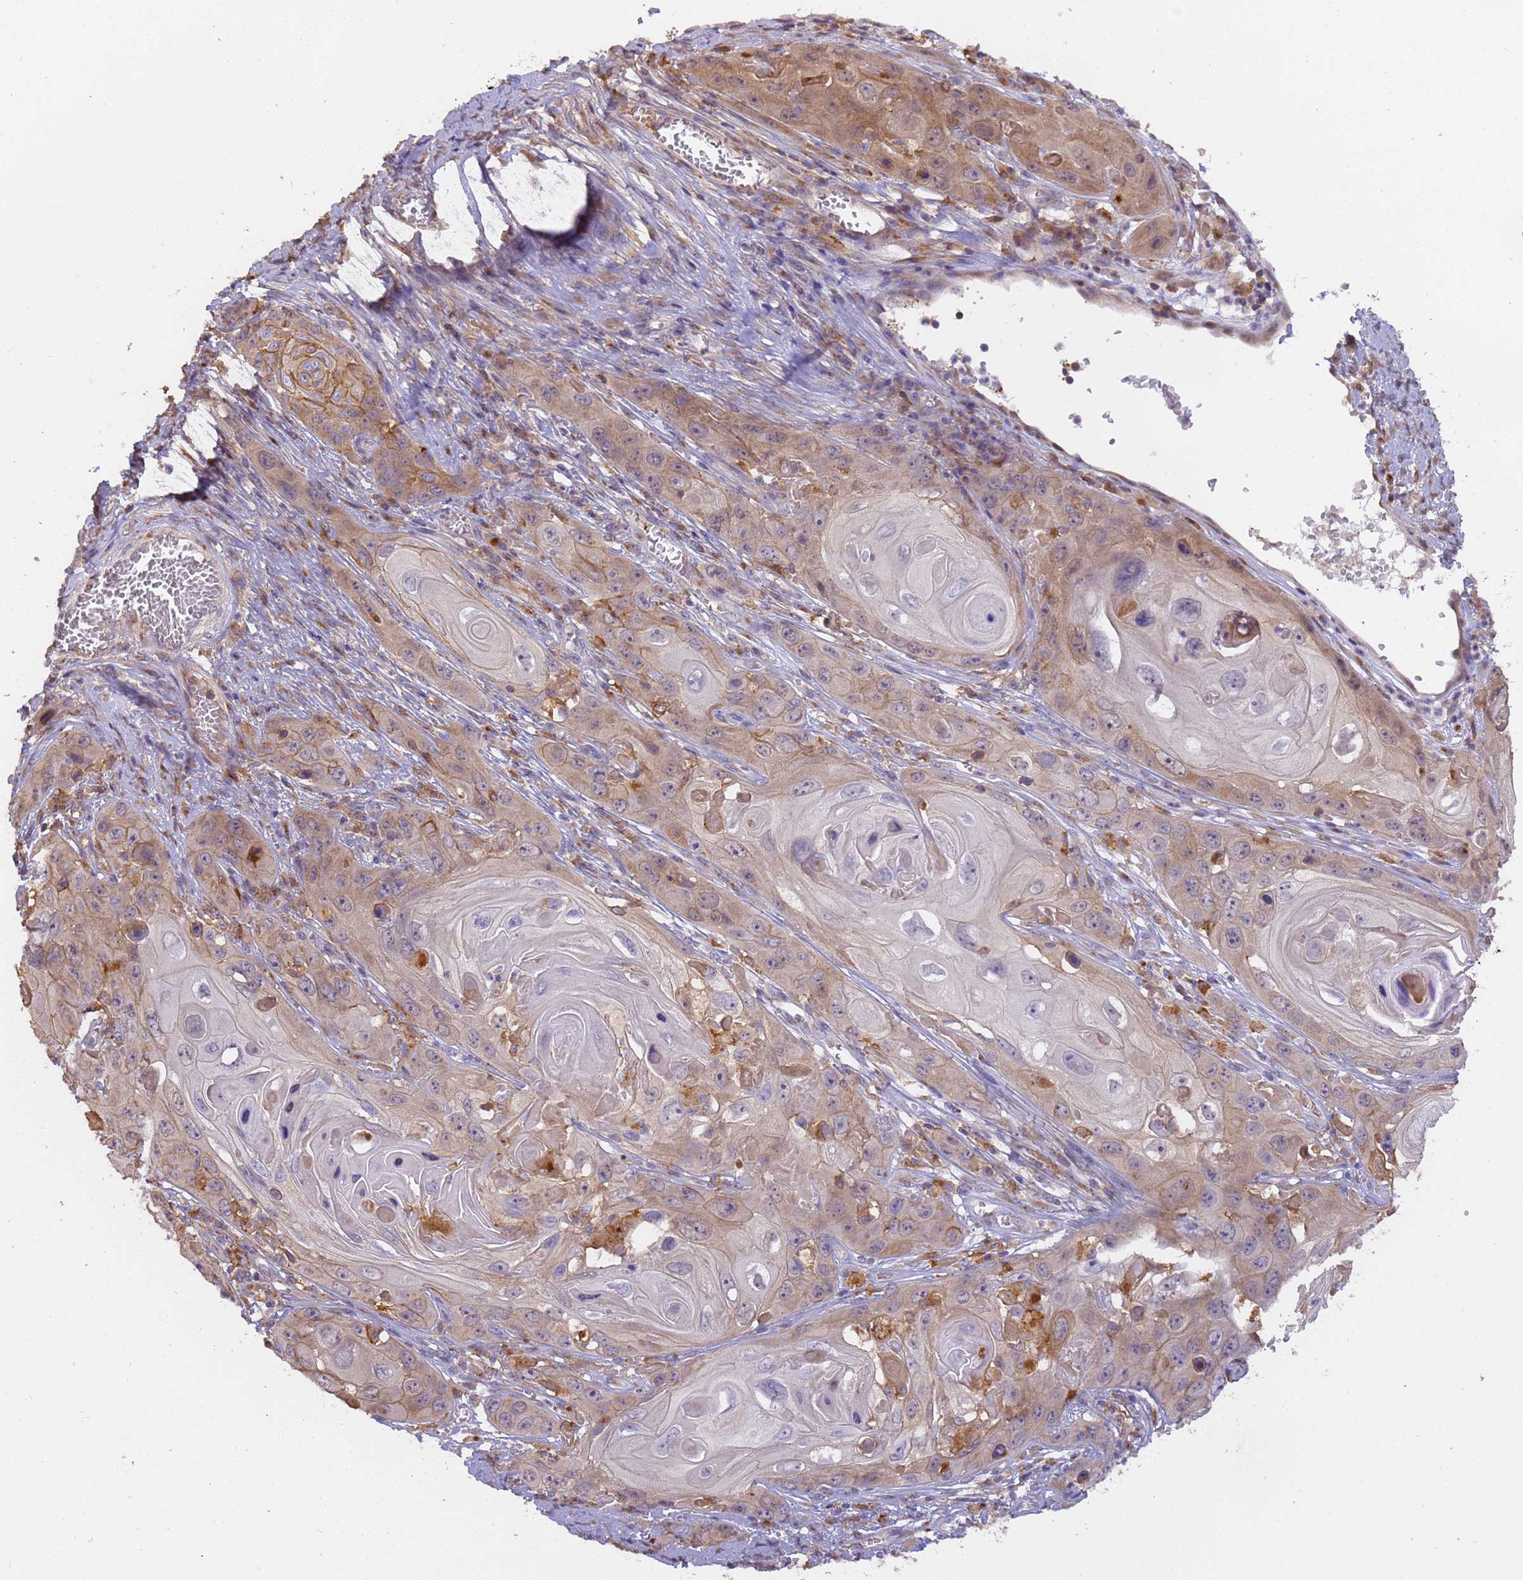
{"staining": {"intensity": "weak", "quantity": "25%-75%", "location": "cytoplasmic/membranous"}, "tissue": "skin cancer", "cell_type": "Tumor cells", "image_type": "cancer", "snomed": [{"axis": "morphology", "description": "Squamous cell carcinoma, NOS"}, {"axis": "topography", "description": "Skin"}], "caption": "The micrograph displays immunohistochemical staining of skin cancer (squamous cell carcinoma). There is weak cytoplasmic/membranous staining is present in approximately 25%-75% of tumor cells.", "gene": "M6PR", "patient": {"sex": "male", "age": 55}}